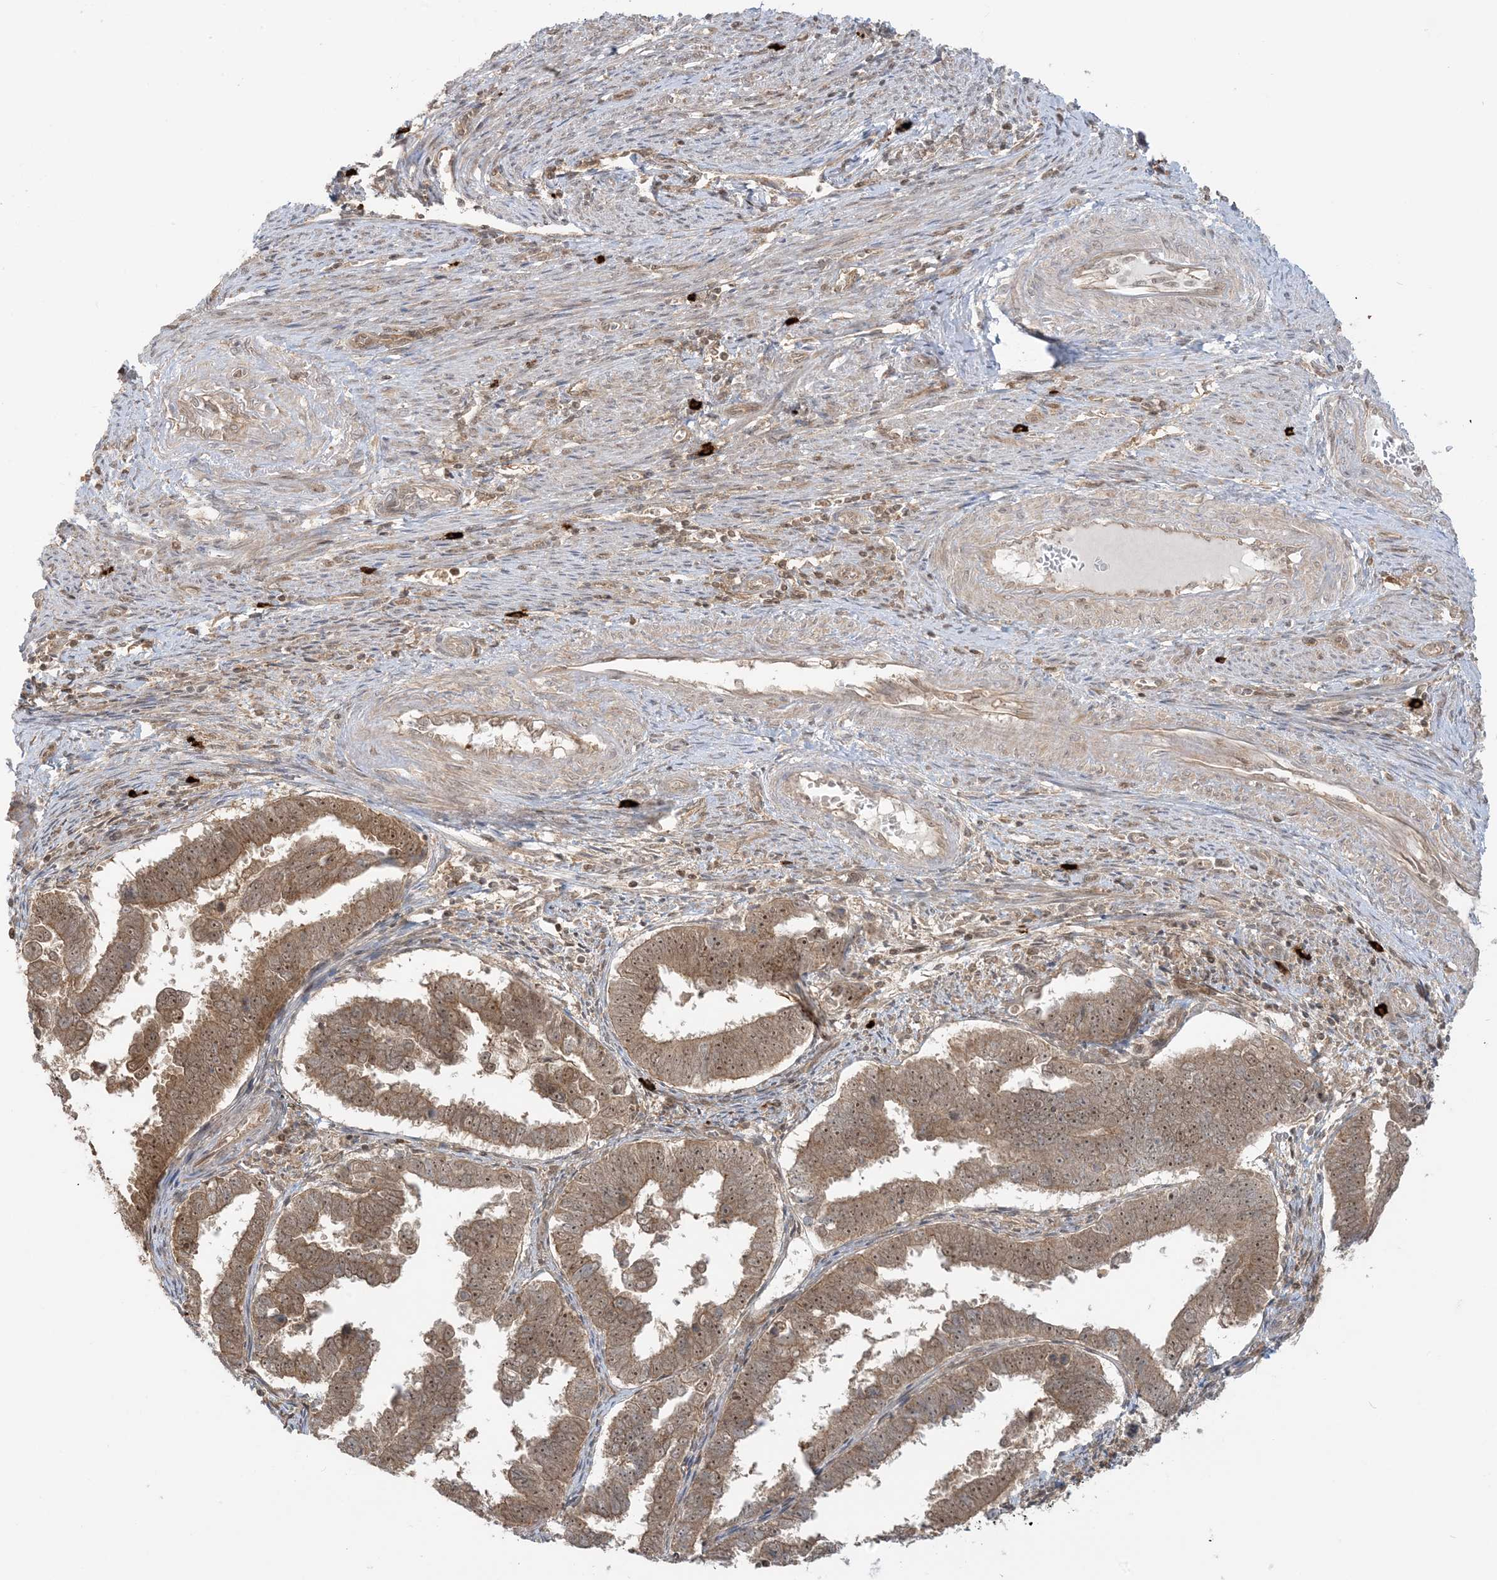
{"staining": {"intensity": "moderate", "quantity": ">75%", "location": "cytoplasmic/membranous,nuclear"}, "tissue": "endometrial cancer", "cell_type": "Tumor cells", "image_type": "cancer", "snomed": [{"axis": "morphology", "description": "Adenocarcinoma, NOS"}, {"axis": "topography", "description": "Endometrium"}], "caption": "Immunohistochemical staining of human endometrial cancer exhibits moderate cytoplasmic/membranous and nuclear protein positivity in about >75% of tumor cells.", "gene": "PPP1R7", "patient": {"sex": "female", "age": 75}}